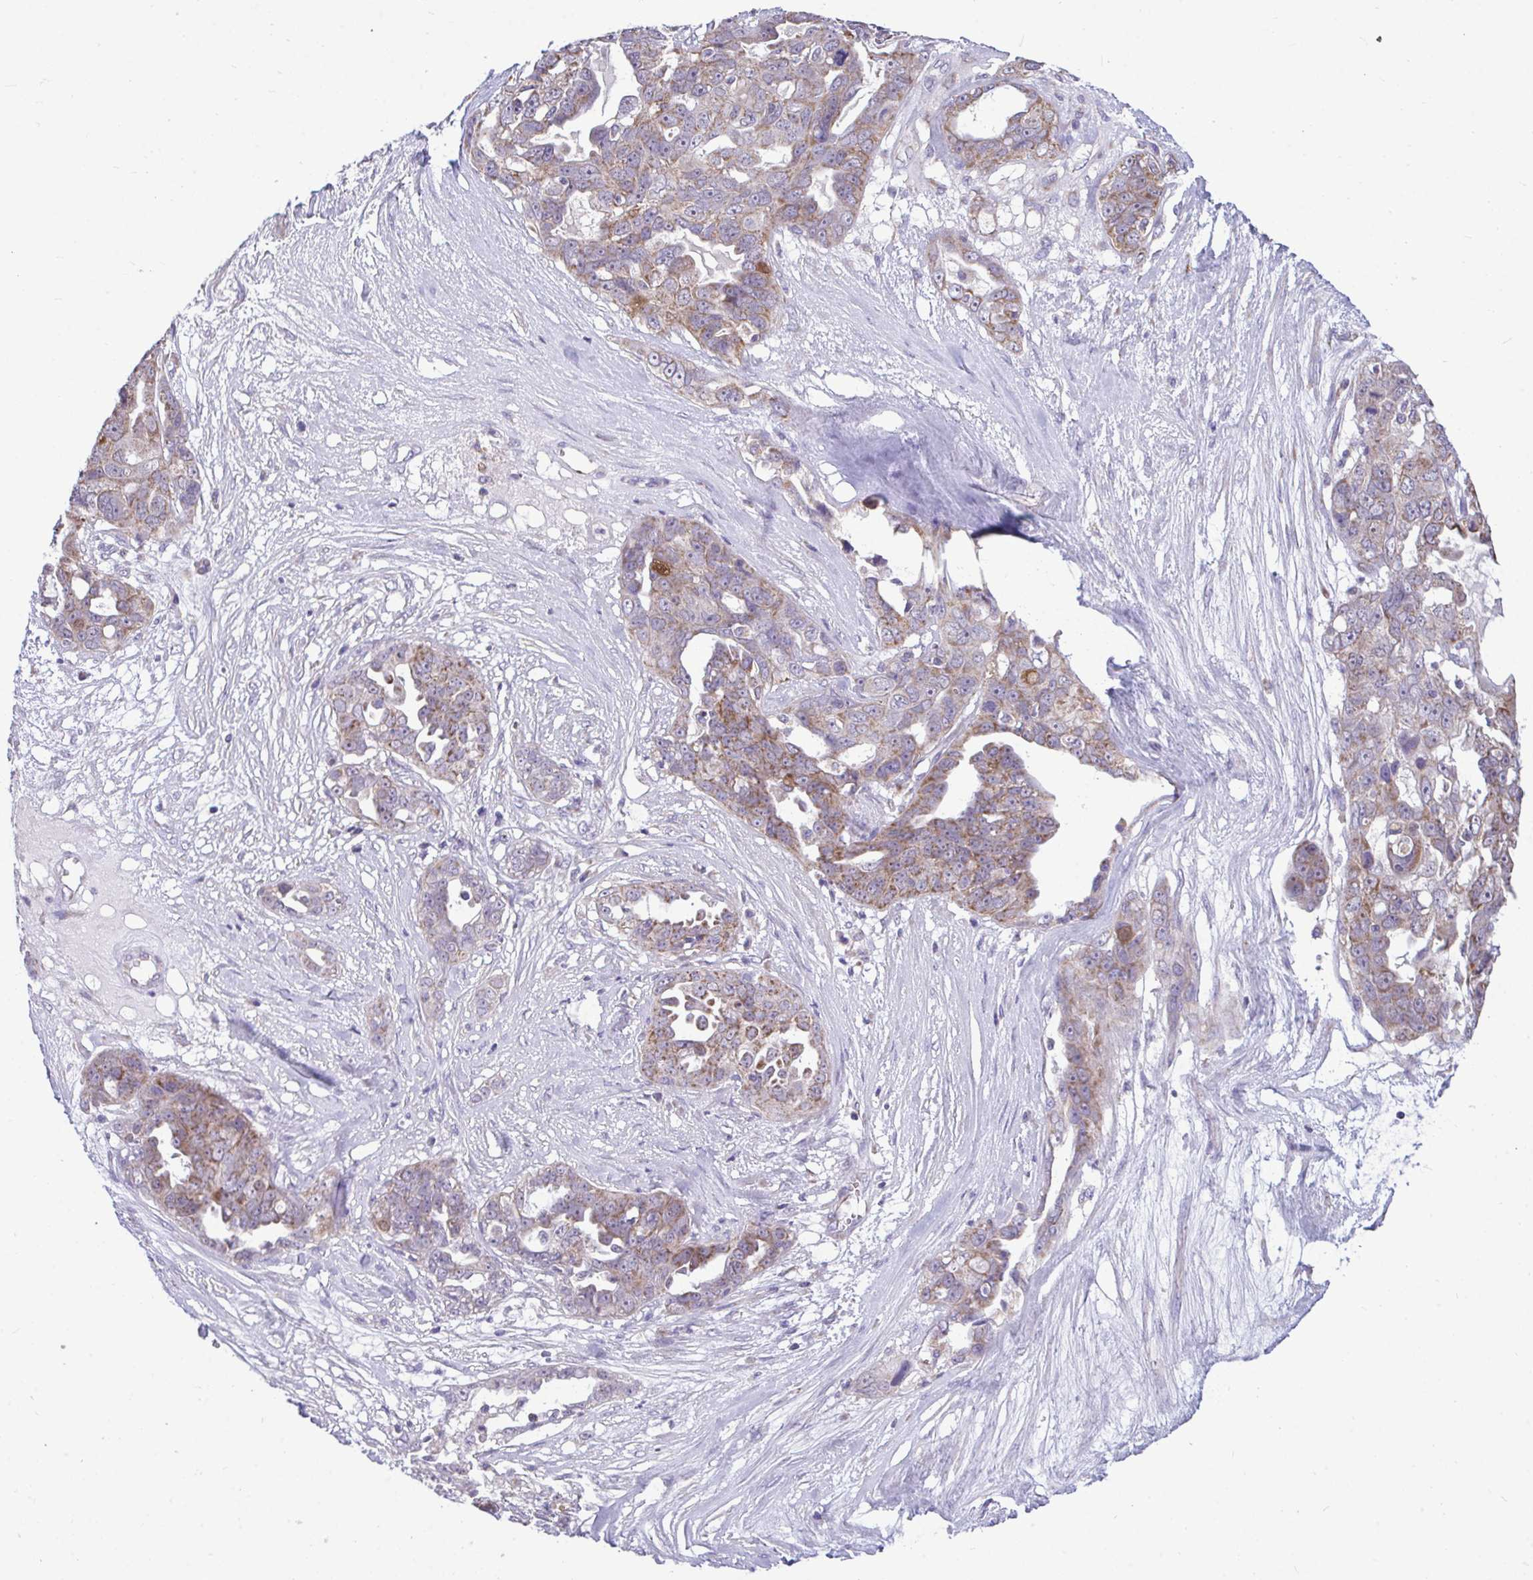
{"staining": {"intensity": "moderate", "quantity": "<25%", "location": "cytoplasmic/membranous"}, "tissue": "ovarian cancer", "cell_type": "Tumor cells", "image_type": "cancer", "snomed": [{"axis": "morphology", "description": "Carcinoma, endometroid"}, {"axis": "topography", "description": "Ovary"}], "caption": "Ovarian cancer stained with a brown dye reveals moderate cytoplasmic/membranous positive expression in about <25% of tumor cells.", "gene": "SARS2", "patient": {"sex": "female", "age": 70}}